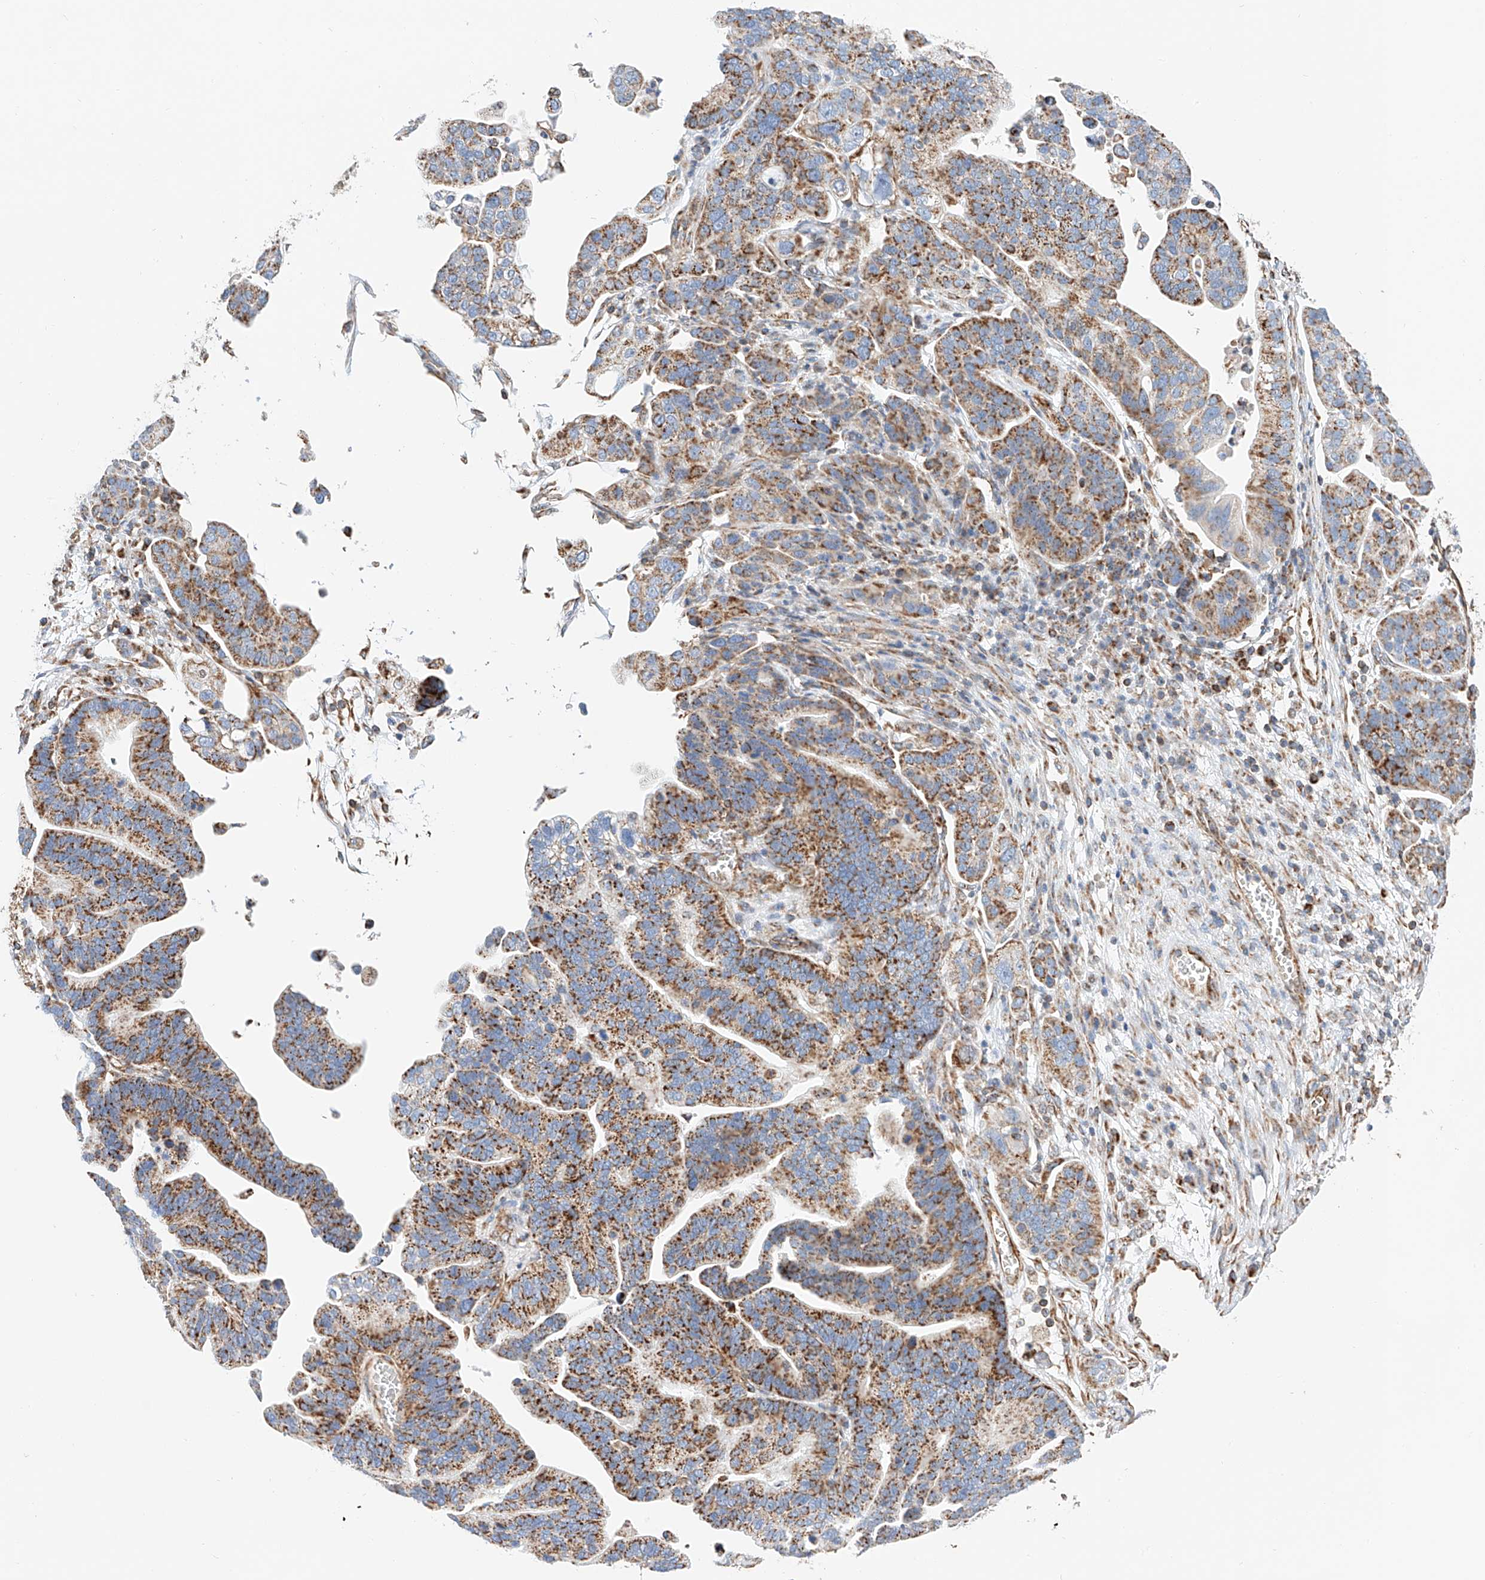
{"staining": {"intensity": "moderate", "quantity": ">75%", "location": "cytoplasmic/membranous"}, "tissue": "ovarian cancer", "cell_type": "Tumor cells", "image_type": "cancer", "snomed": [{"axis": "morphology", "description": "Cystadenocarcinoma, serous, NOS"}, {"axis": "topography", "description": "Ovary"}], "caption": "Tumor cells reveal medium levels of moderate cytoplasmic/membranous staining in approximately >75% of cells in ovarian serous cystadenocarcinoma.", "gene": "NDUFV3", "patient": {"sex": "female", "age": 56}}